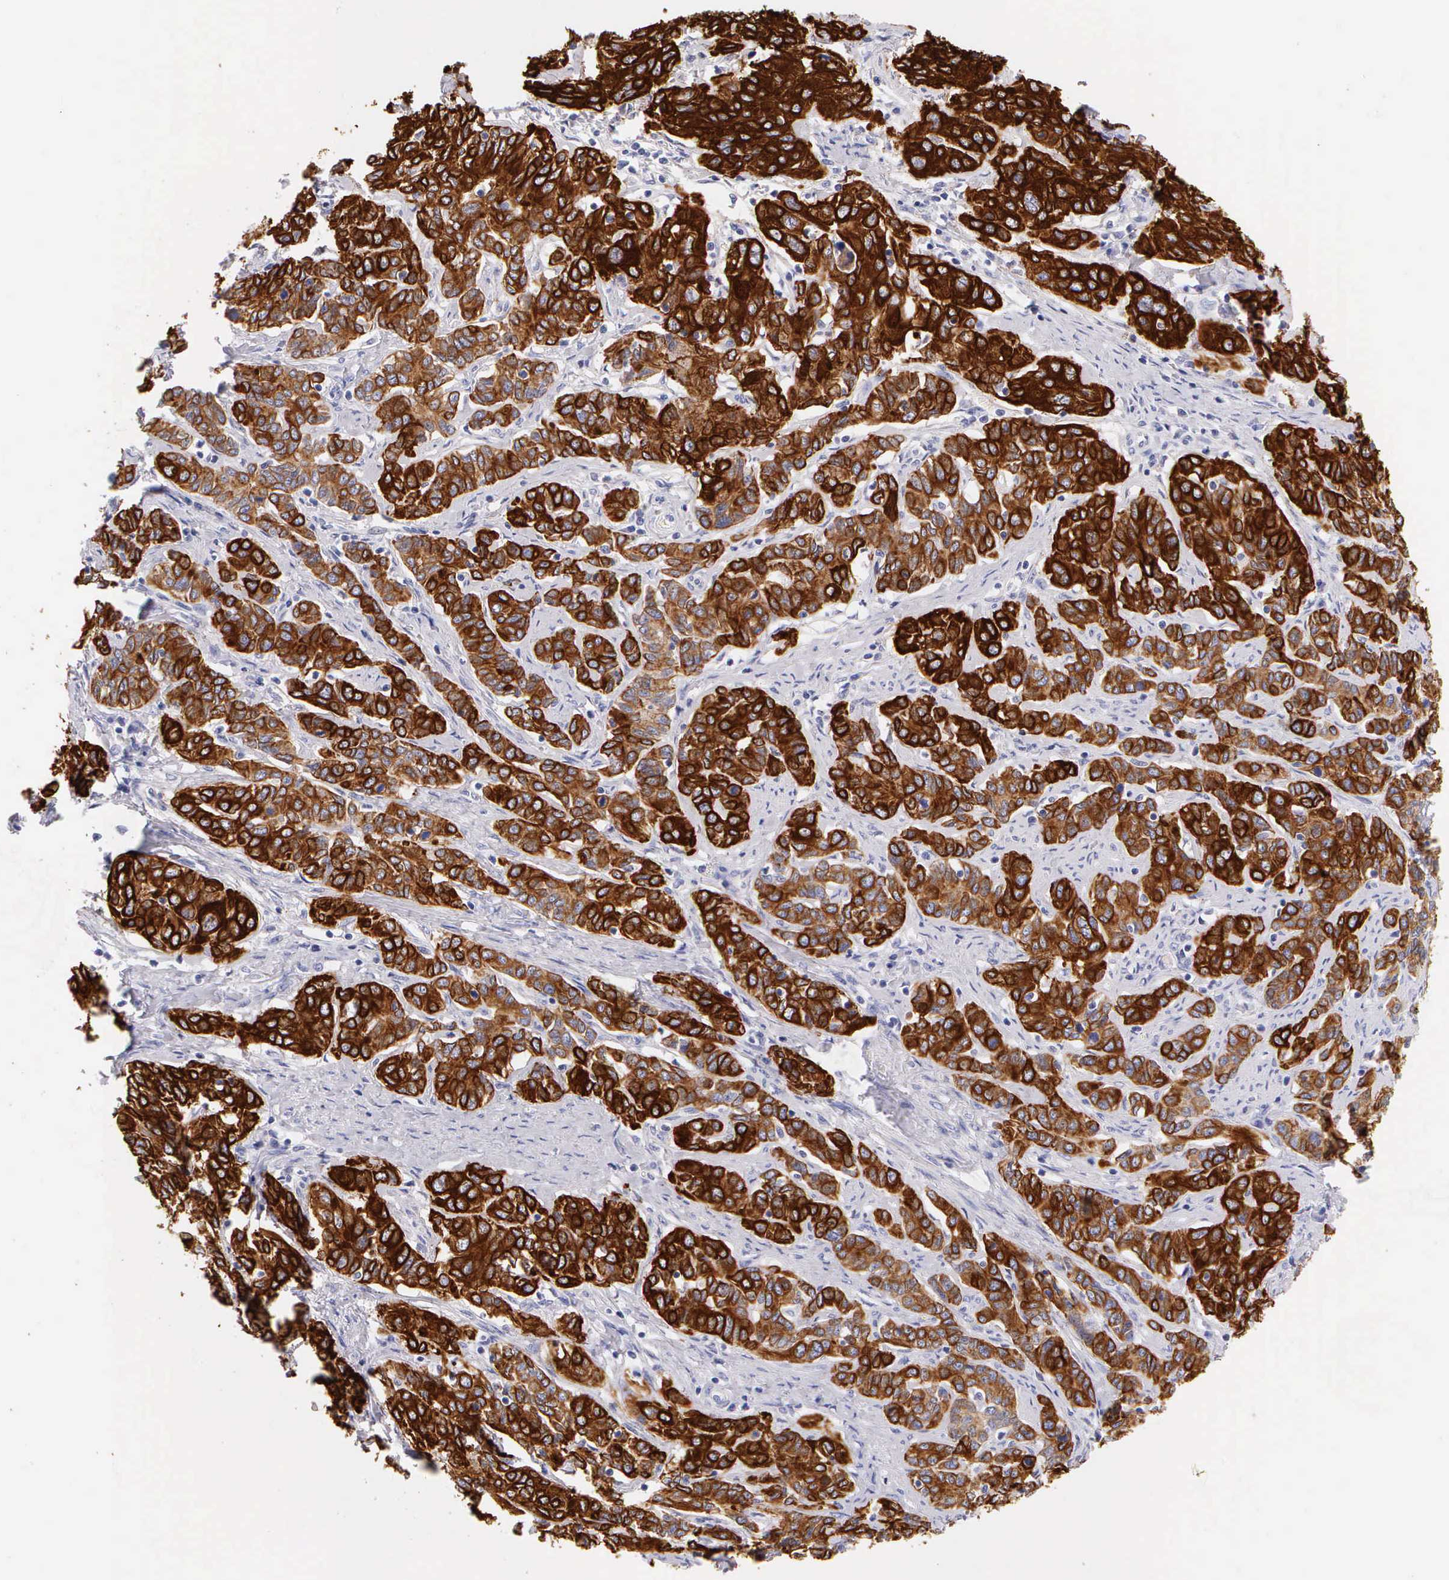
{"staining": {"intensity": "strong", "quantity": ">75%", "location": "cytoplasmic/membranous"}, "tissue": "cervical cancer", "cell_type": "Tumor cells", "image_type": "cancer", "snomed": [{"axis": "morphology", "description": "Squamous cell carcinoma, NOS"}, {"axis": "topography", "description": "Cervix"}], "caption": "A high-resolution micrograph shows IHC staining of cervical cancer, which reveals strong cytoplasmic/membranous positivity in approximately >75% of tumor cells.", "gene": "KRT17", "patient": {"sex": "female", "age": 38}}